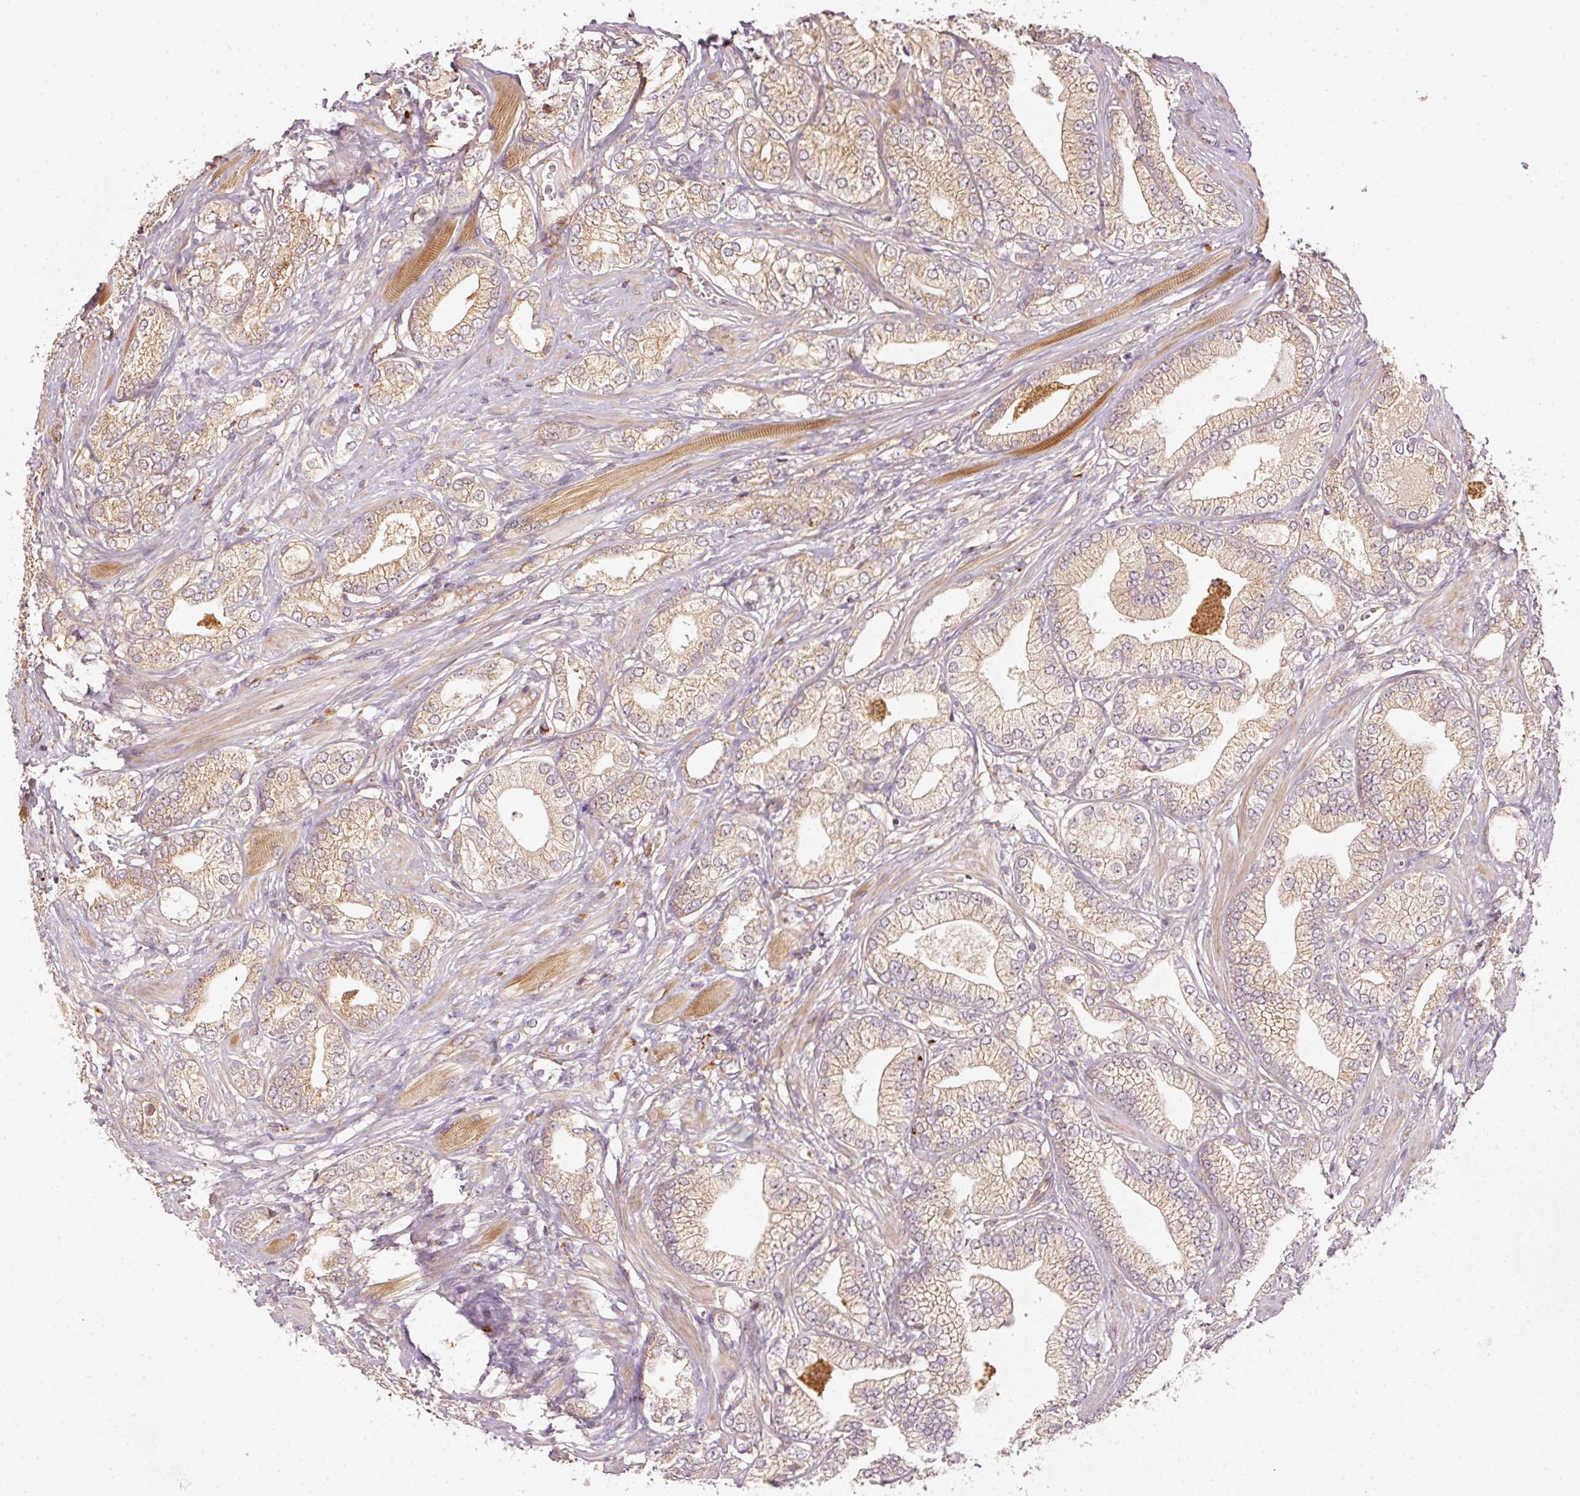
{"staining": {"intensity": "moderate", "quantity": ">75%", "location": "cytoplasmic/membranous"}, "tissue": "prostate cancer", "cell_type": "Tumor cells", "image_type": "cancer", "snomed": [{"axis": "morphology", "description": "Adenocarcinoma, High grade"}, {"axis": "topography", "description": "Prostate"}], "caption": "High-grade adenocarcinoma (prostate) stained for a protein (brown) exhibits moderate cytoplasmic/membranous positive expression in approximately >75% of tumor cells.", "gene": "MTHFD1L", "patient": {"sex": "male", "age": 50}}